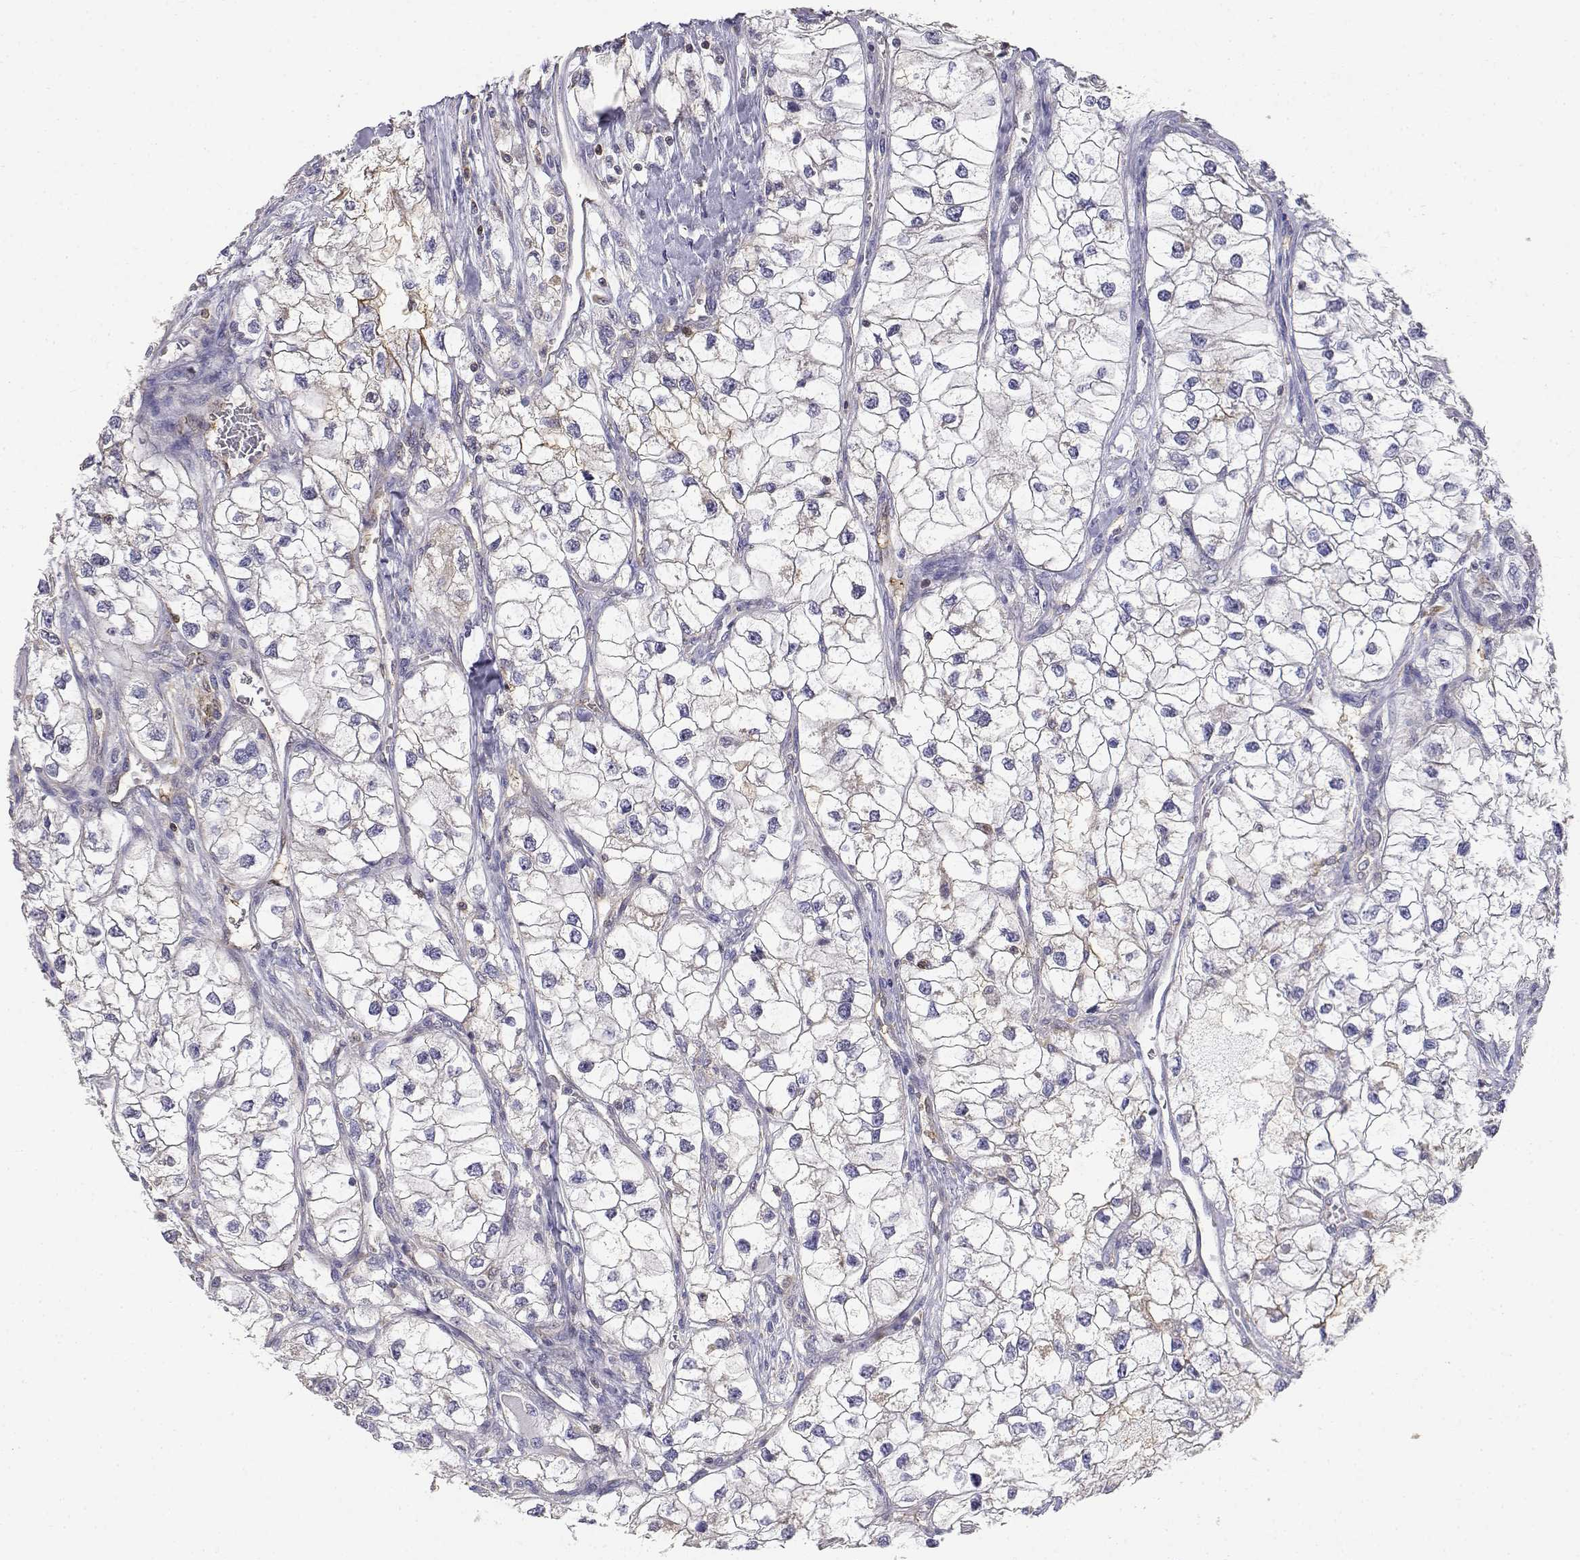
{"staining": {"intensity": "weak", "quantity": "25%-75%", "location": "cytoplasmic/membranous"}, "tissue": "renal cancer", "cell_type": "Tumor cells", "image_type": "cancer", "snomed": [{"axis": "morphology", "description": "Adenocarcinoma, NOS"}, {"axis": "topography", "description": "Kidney"}], "caption": "There is low levels of weak cytoplasmic/membranous staining in tumor cells of renal cancer (adenocarcinoma), as demonstrated by immunohistochemical staining (brown color).", "gene": "ADA", "patient": {"sex": "male", "age": 59}}